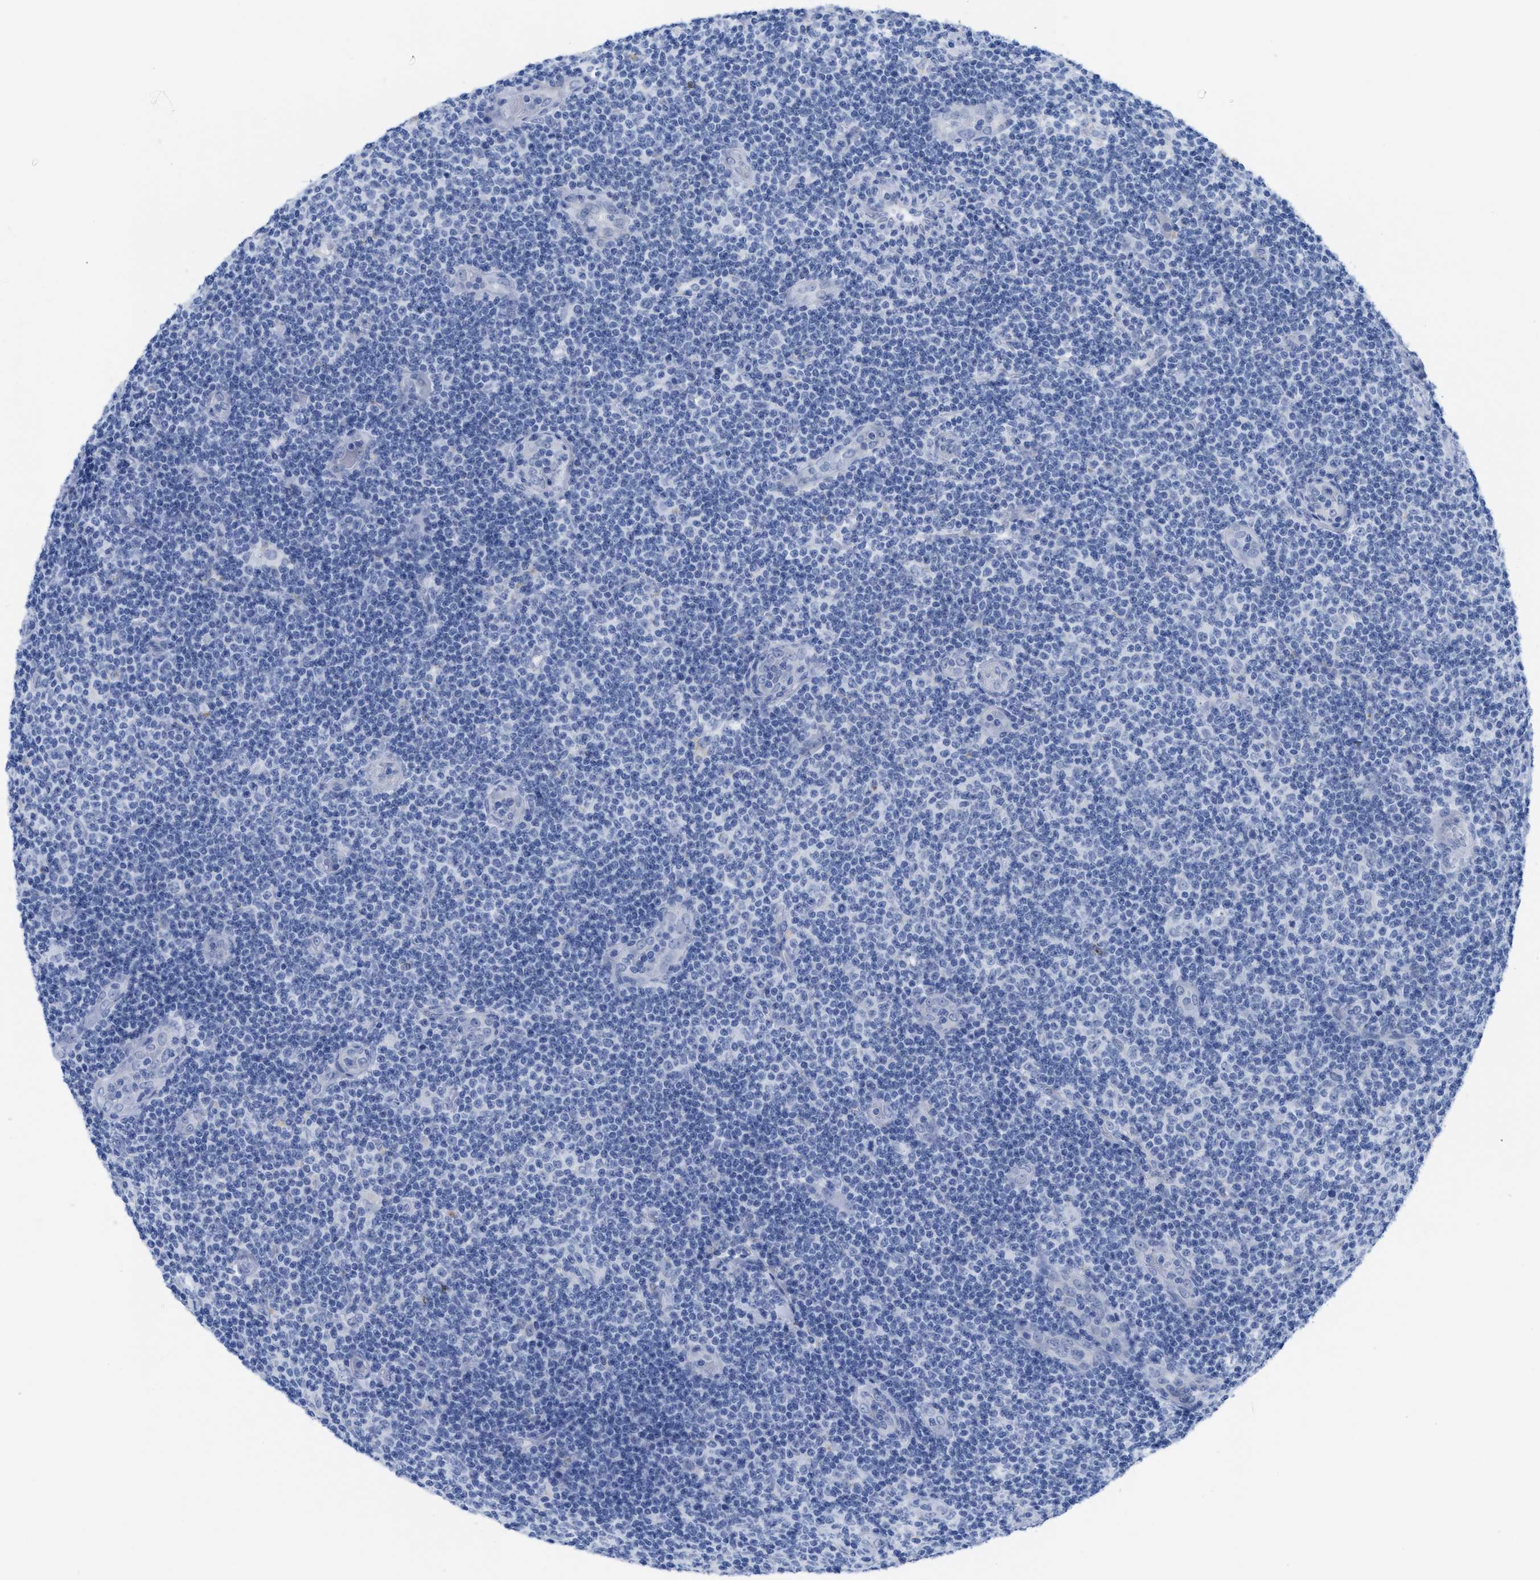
{"staining": {"intensity": "negative", "quantity": "none", "location": "none"}, "tissue": "lymphoma", "cell_type": "Tumor cells", "image_type": "cancer", "snomed": [{"axis": "morphology", "description": "Malignant lymphoma, non-Hodgkin's type, Low grade"}, {"axis": "topography", "description": "Lymph node"}], "caption": "The micrograph reveals no staining of tumor cells in lymphoma.", "gene": "WDR4", "patient": {"sex": "male", "age": 83}}